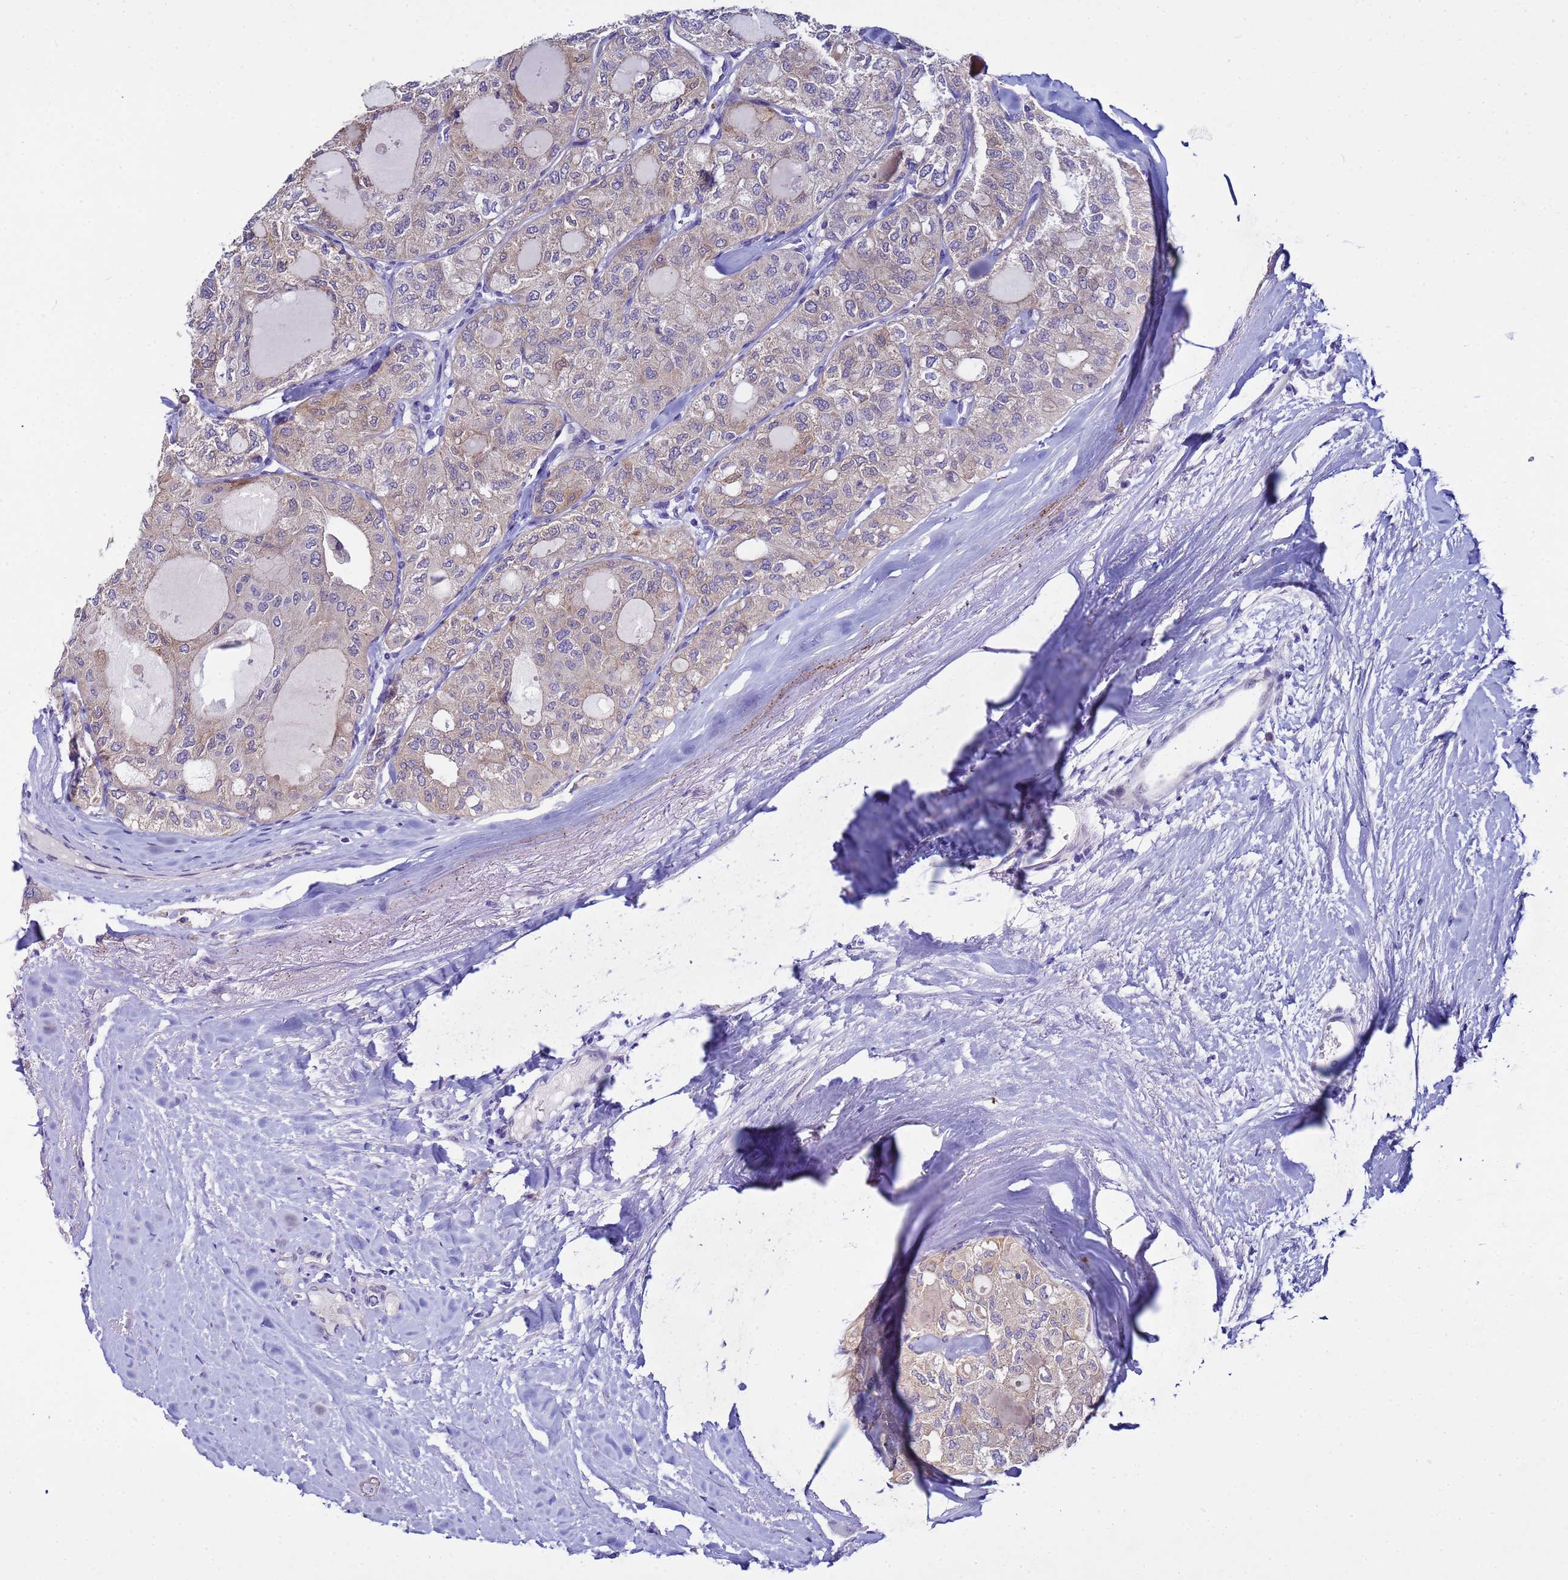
{"staining": {"intensity": "weak", "quantity": "25%-75%", "location": "cytoplasmic/membranous"}, "tissue": "thyroid cancer", "cell_type": "Tumor cells", "image_type": "cancer", "snomed": [{"axis": "morphology", "description": "Follicular adenoma carcinoma, NOS"}, {"axis": "topography", "description": "Thyroid gland"}], "caption": "Tumor cells reveal weak cytoplasmic/membranous staining in about 25%-75% of cells in thyroid cancer. (Stains: DAB in brown, nuclei in blue, Microscopy: brightfield microscopy at high magnification).", "gene": "IGSF11", "patient": {"sex": "male", "age": 75}}